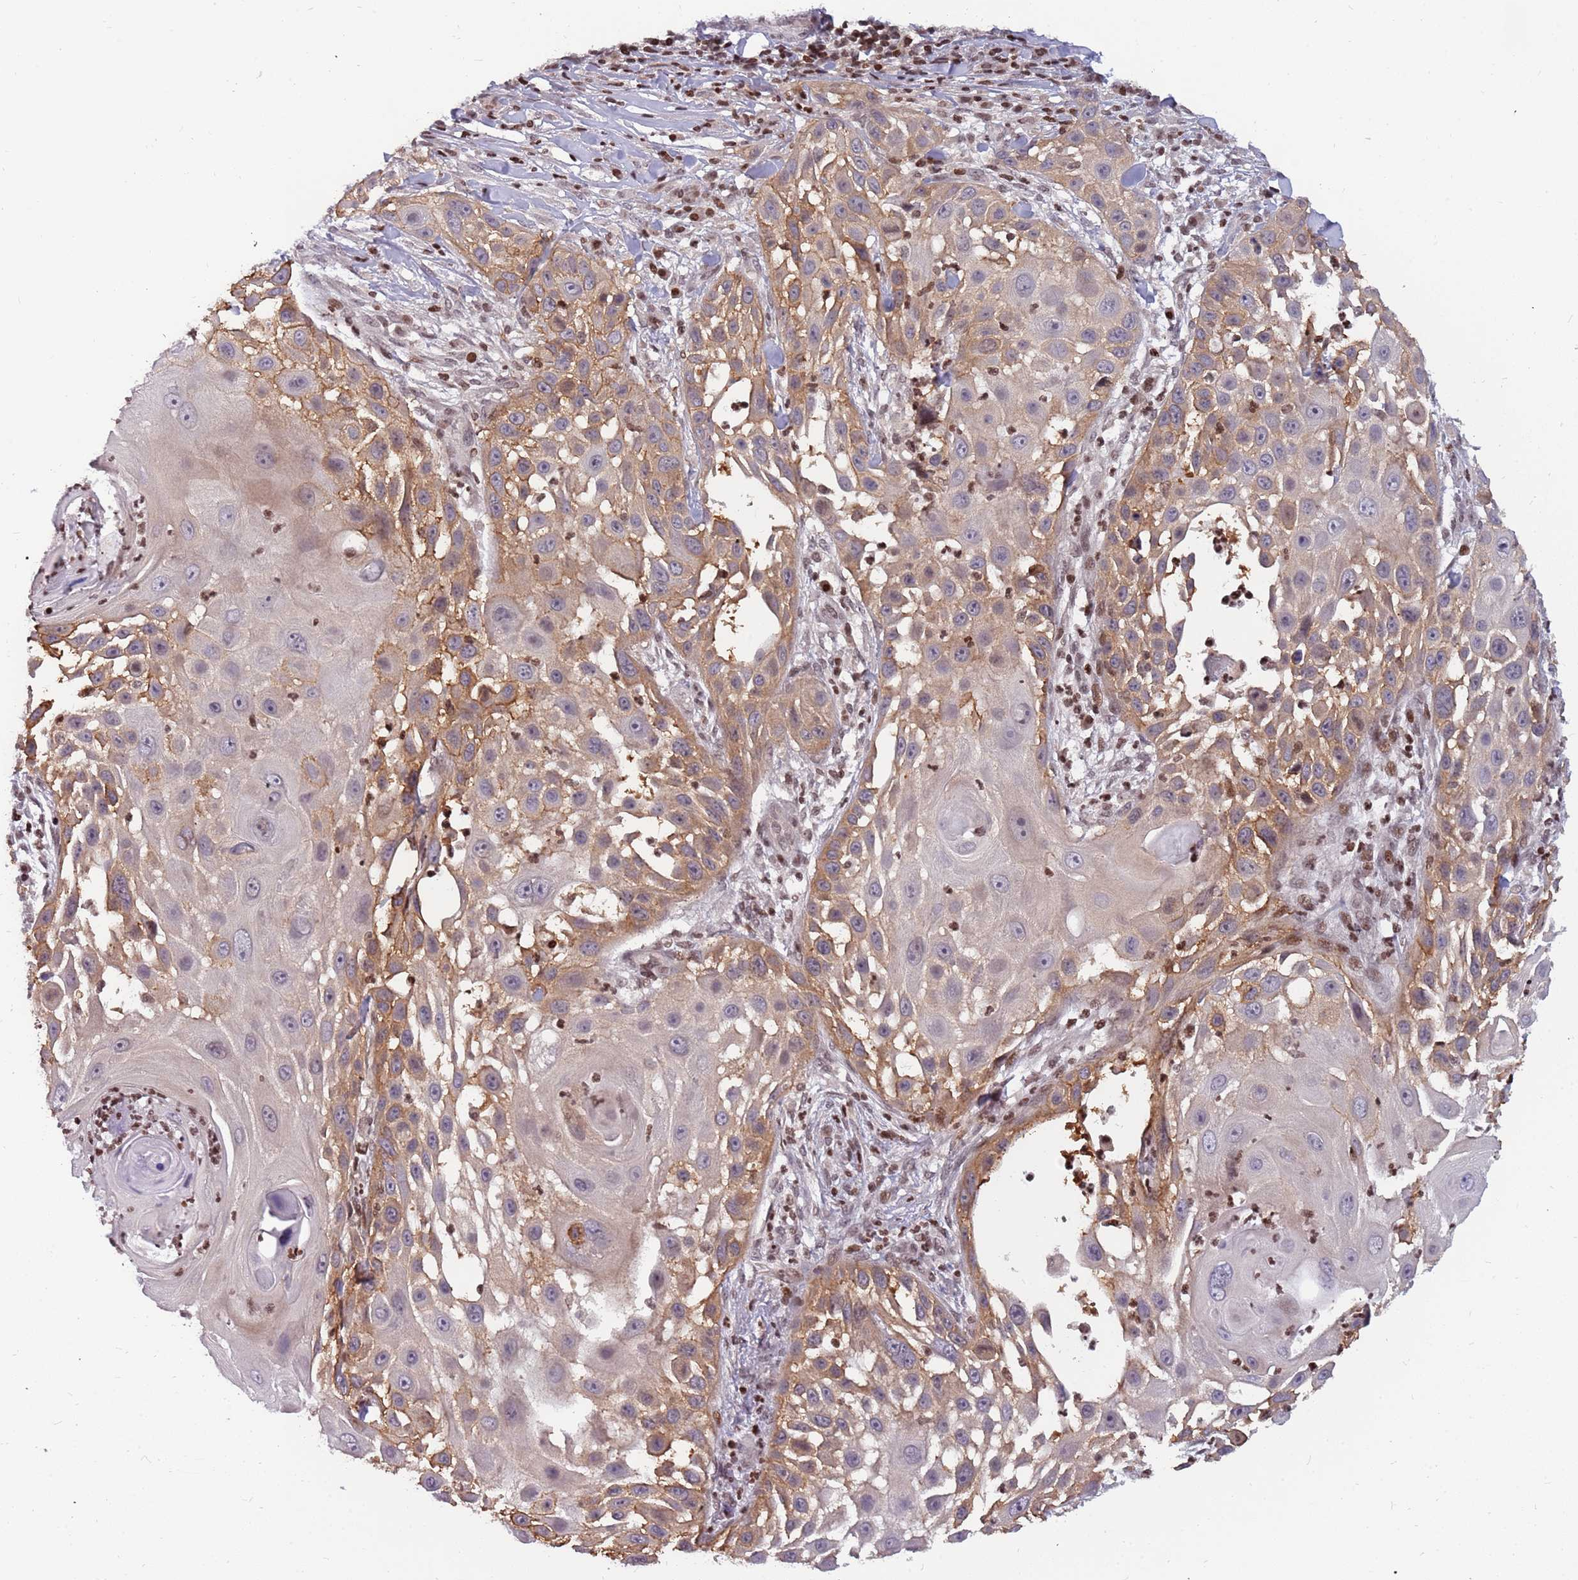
{"staining": {"intensity": "weak", "quantity": "25%-75%", "location": "cytoplasmic/membranous"}, "tissue": "skin cancer", "cell_type": "Tumor cells", "image_type": "cancer", "snomed": [{"axis": "morphology", "description": "Squamous cell carcinoma, NOS"}, {"axis": "topography", "description": "Skin"}], "caption": "Weak cytoplasmic/membranous expression is appreciated in about 25%-75% of tumor cells in squamous cell carcinoma (skin).", "gene": "ARHGEF5", "patient": {"sex": "female", "age": 44}}